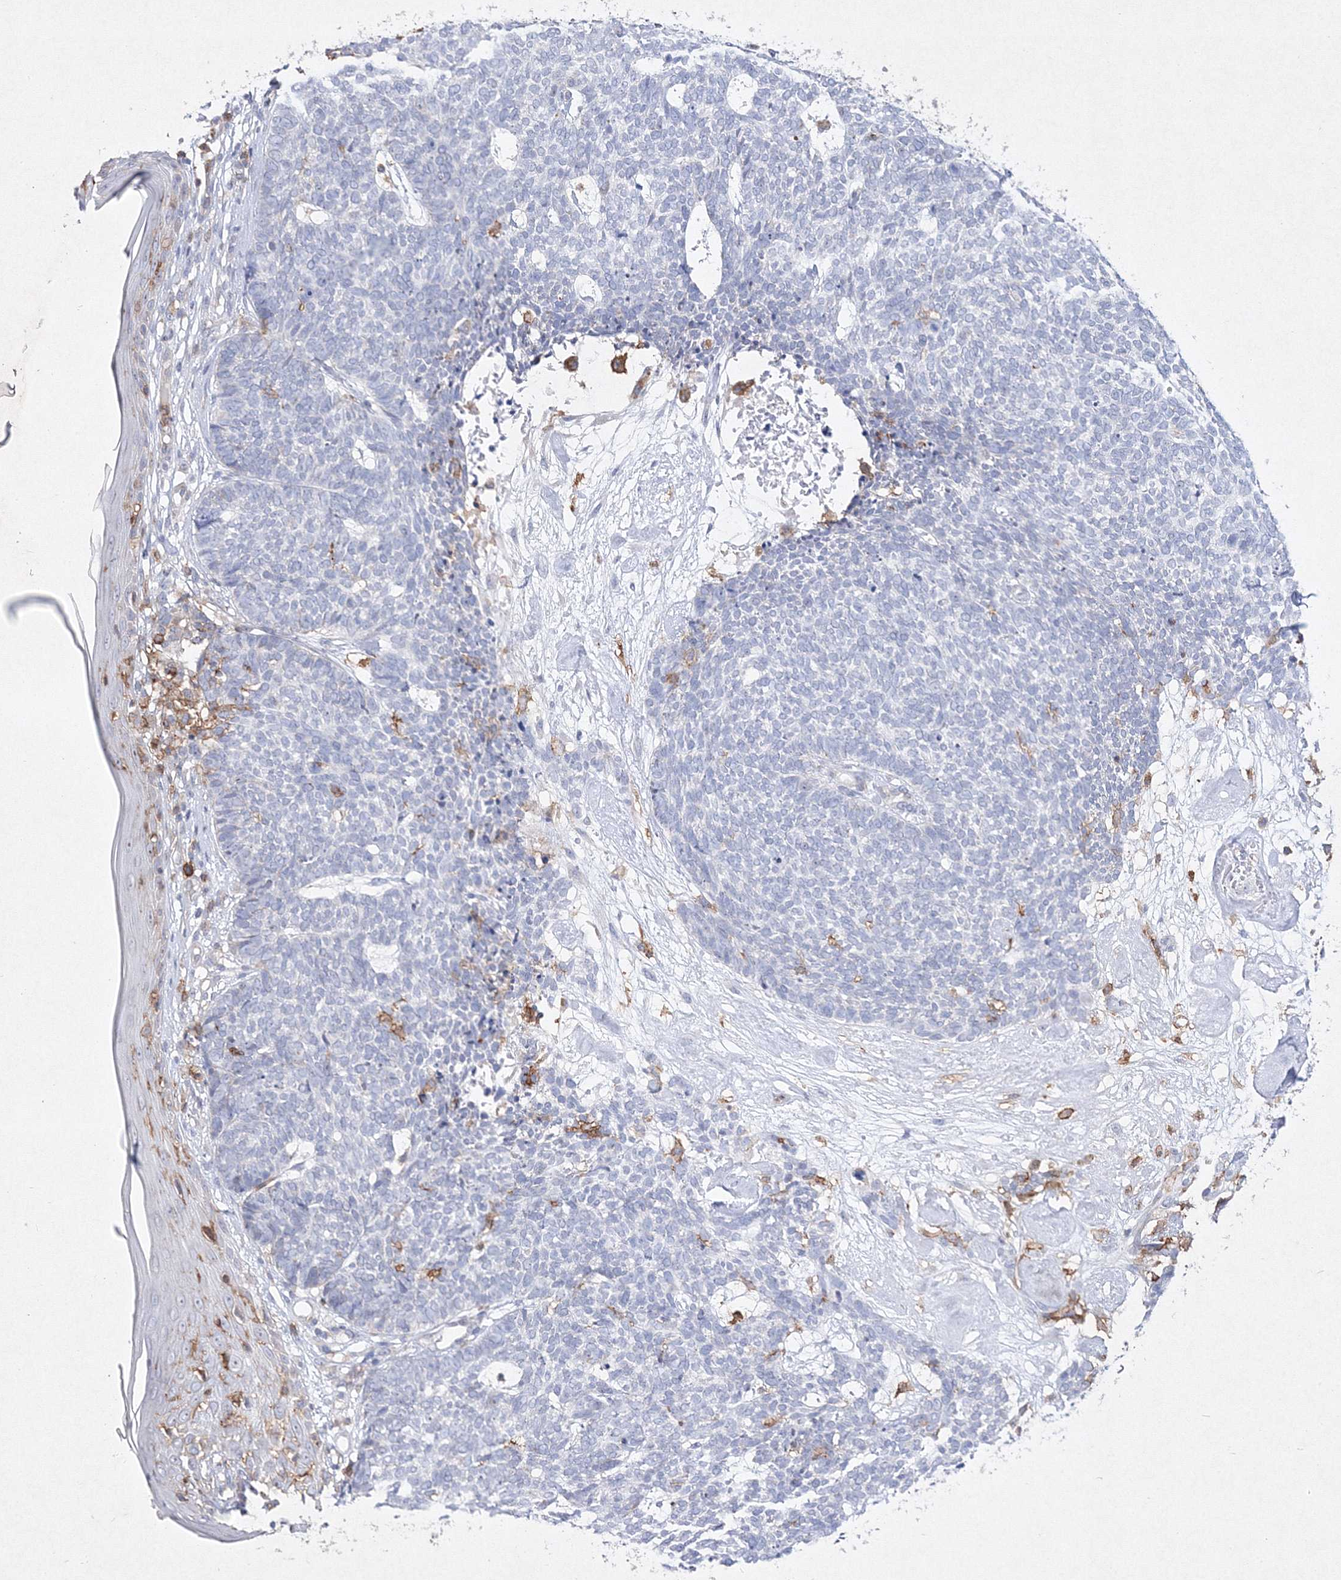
{"staining": {"intensity": "negative", "quantity": "none", "location": "none"}, "tissue": "skin cancer", "cell_type": "Tumor cells", "image_type": "cancer", "snomed": [{"axis": "morphology", "description": "Basal cell carcinoma"}, {"axis": "topography", "description": "Skin"}], "caption": "This is an immunohistochemistry (IHC) image of human skin cancer (basal cell carcinoma). There is no expression in tumor cells.", "gene": "HCST", "patient": {"sex": "female", "age": 84}}